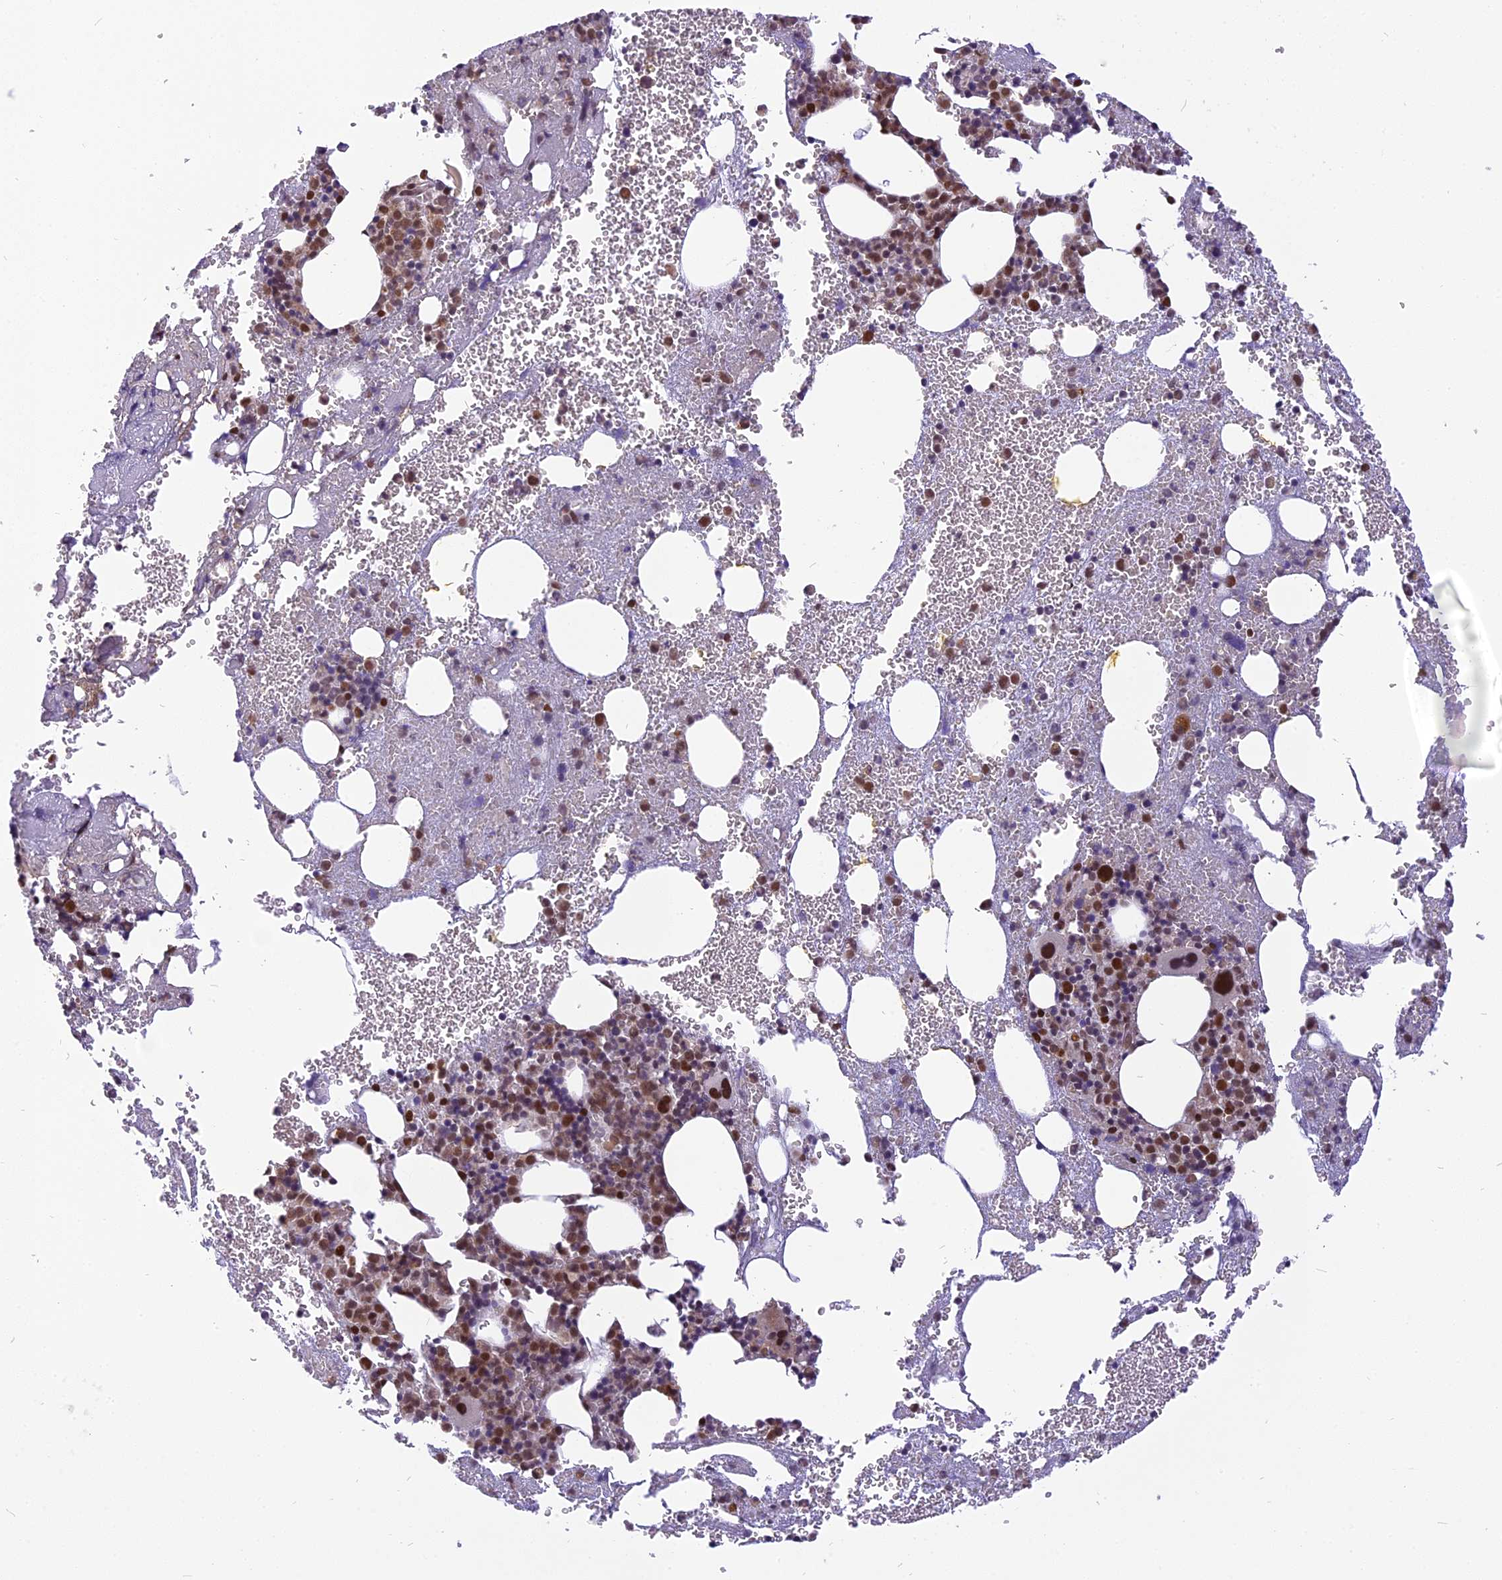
{"staining": {"intensity": "strong", "quantity": "25%-75%", "location": "nuclear"}, "tissue": "bone marrow", "cell_type": "Hematopoietic cells", "image_type": "normal", "snomed": [{"axis": "morphology", "description": "Normal tissue, NOS"}, {"axis": "topography", "description": "Bone marrow"}], "caption": "The immunohistochemical stain labels strong nuclear expression in hematopoietic cells of unremarkable bone marrow. The staining was performed using DAB to visualize the protein expression in brown, while the nuclei were stained in blue with hematoxylin (Magnification: 20x).", "gene": "IRF2BP1", "patient": {"sex": "male", "age": 61}}